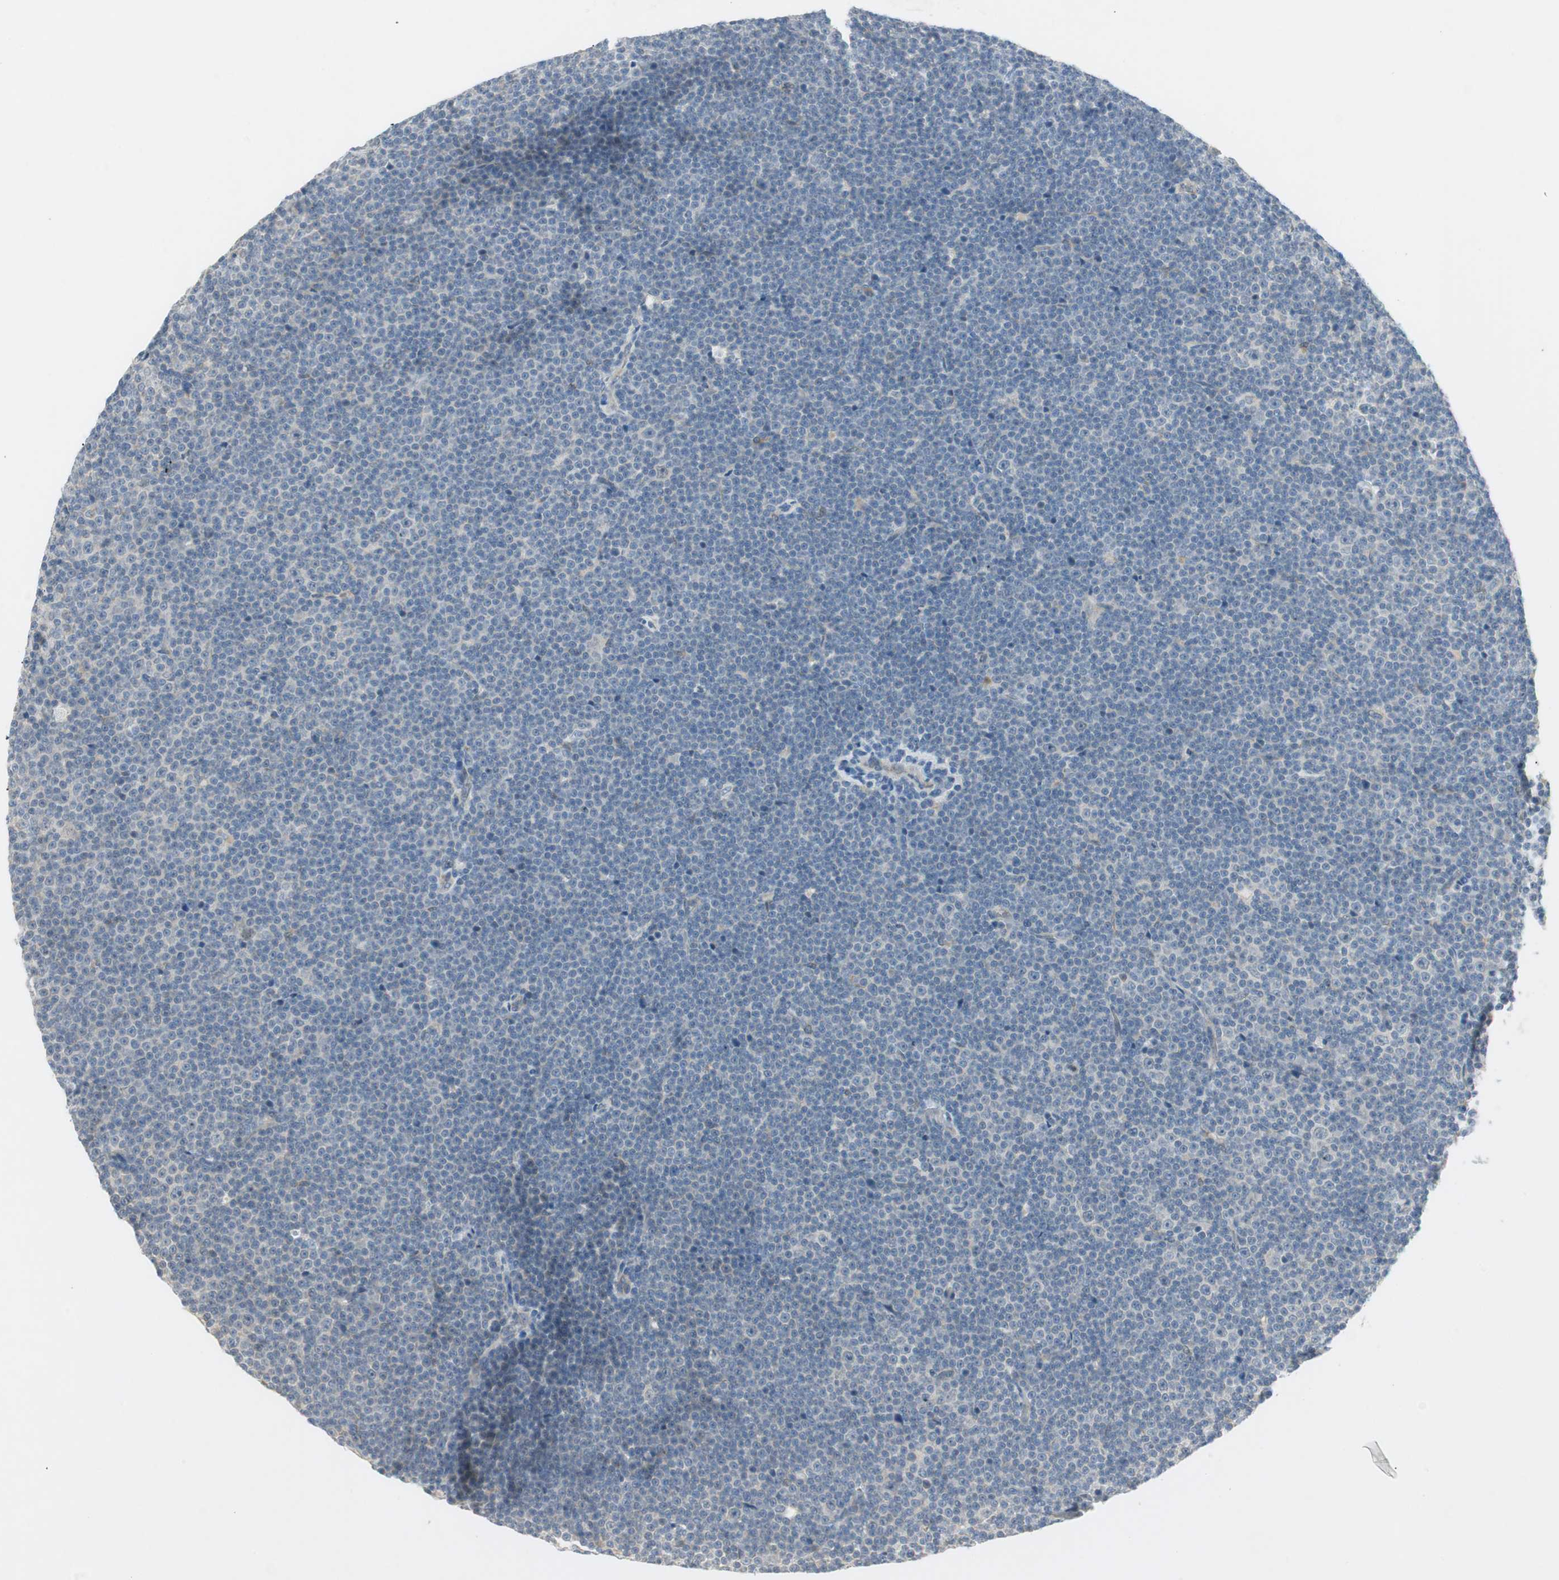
{"staining": {"intensity": "negative", "quantity": "none", "location": "none"}, "tissue": "lymphoma", "cell_type": "Tumor cells", "image_type": "cancer", "snomed": [{"axis": "morphology", "description": "Malignant lymphoma, non-Hodgkin's type, Low grade"}, {"axis": "topography", "description": "Lymph node"}], "caption": "Immunohistochemistry (IHC) of malignant lymphoma, non-Hodgkin's type (low-grade) reveals no staining in tumor cells.", "gene": "STON1-GTF2A1L", "patient": {"sex": "female", "age": 67}}